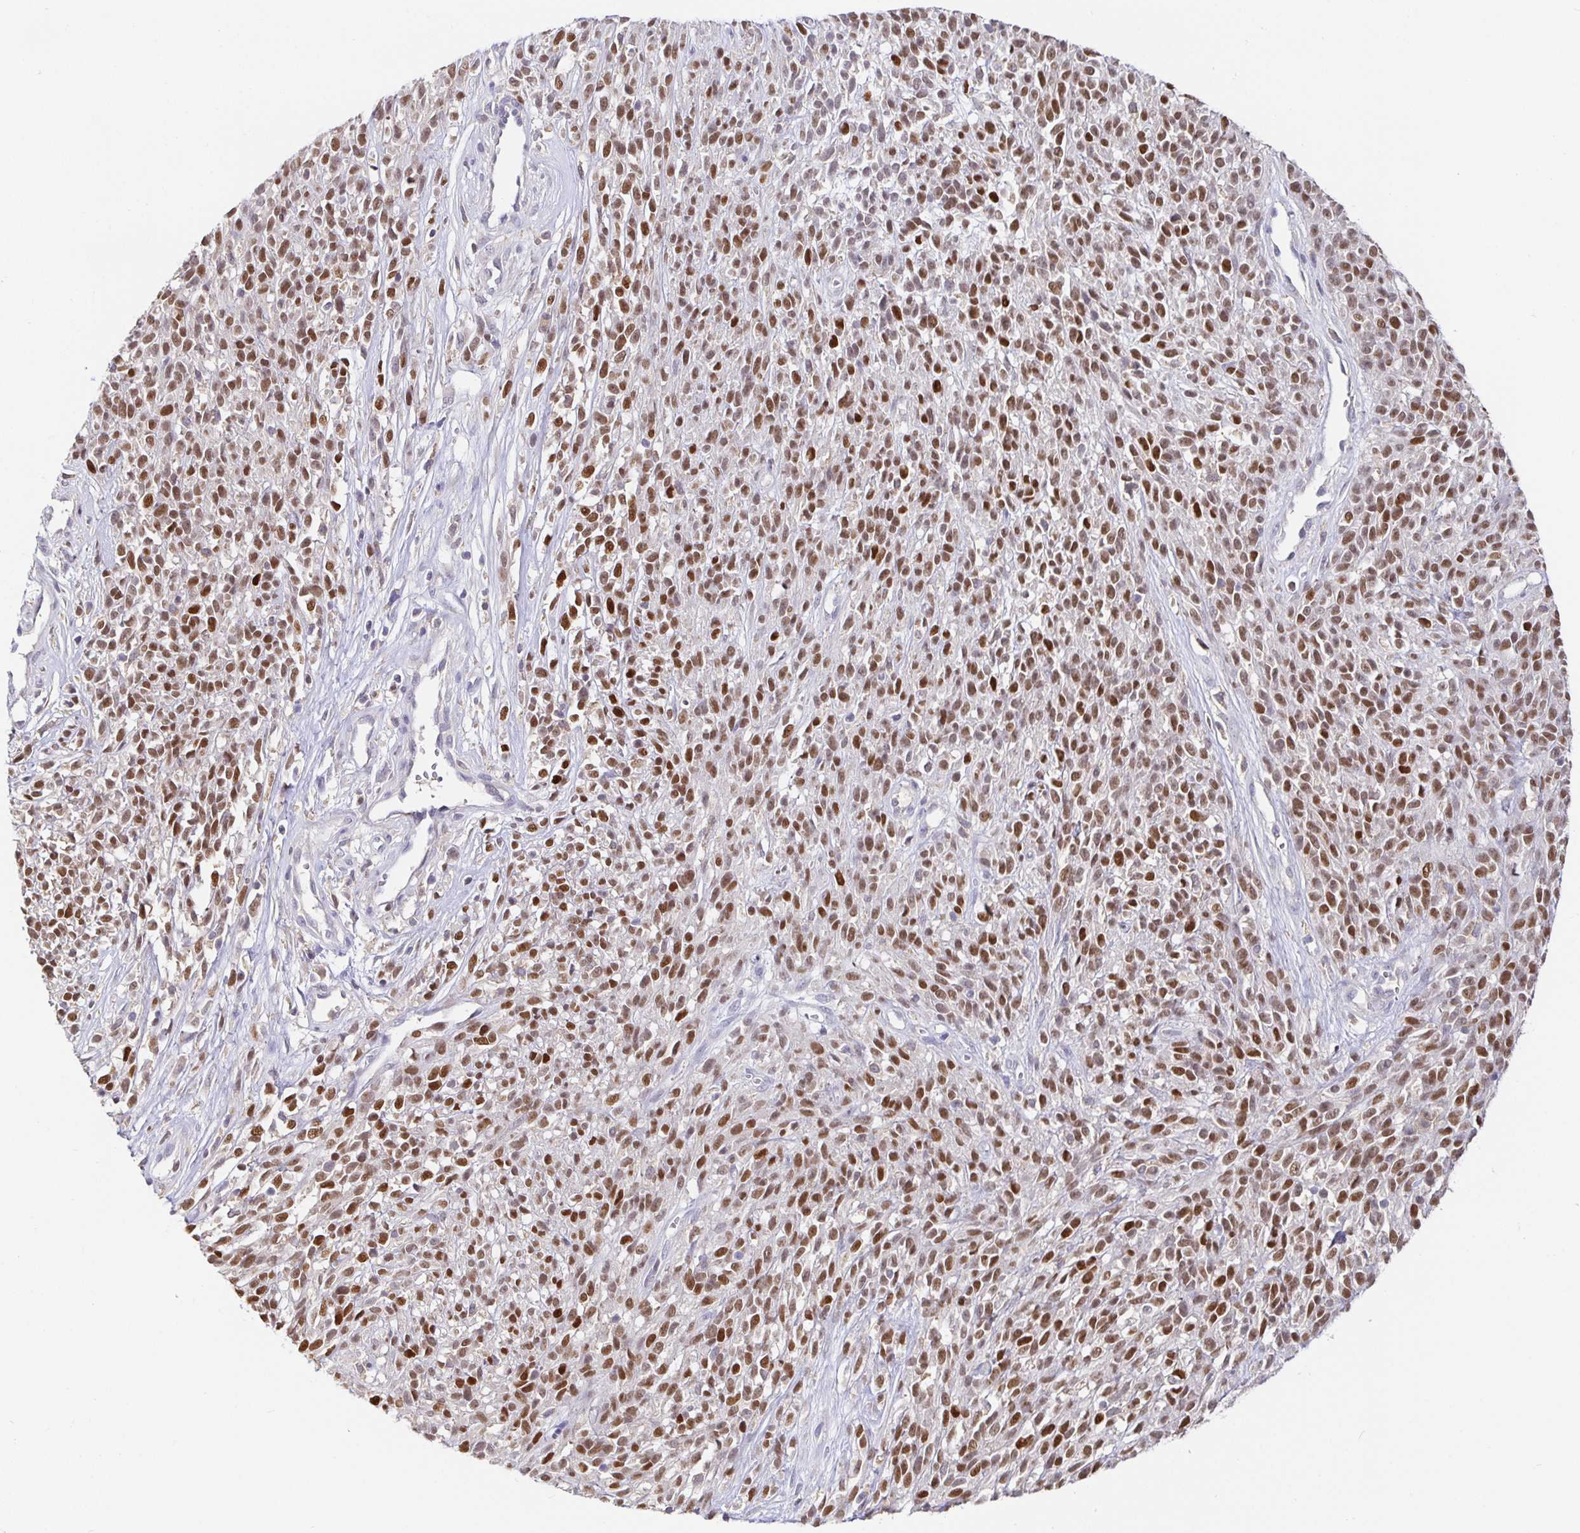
{"staining": {"intensity": "moderate", "quantity": ">75%", "location": "nuclear"}, "tissue": "melanoma", "cell_type": "Tumor cells", "image_type": "cancer", "snomed": [{"axis": "morphology", "description": "Malignant melanoma, NOS"}, {"axis": "topography", "description": "Skin"}, {"axis": "topography", "description": "Skin of trunk"}], "caption": "Malignant melanoma was stained to show a protein in brown. There is medium levels of moderate nuclear staining in approximately >75% of tumor cells. Using DAB (3,3'-diaminobenzidine) (brown) and hematoxylin (blue) stains, captured at high magnification using brightfield microscopy.", "gene": "SATB1", "patient": {"sex": "male", "age": 74}}